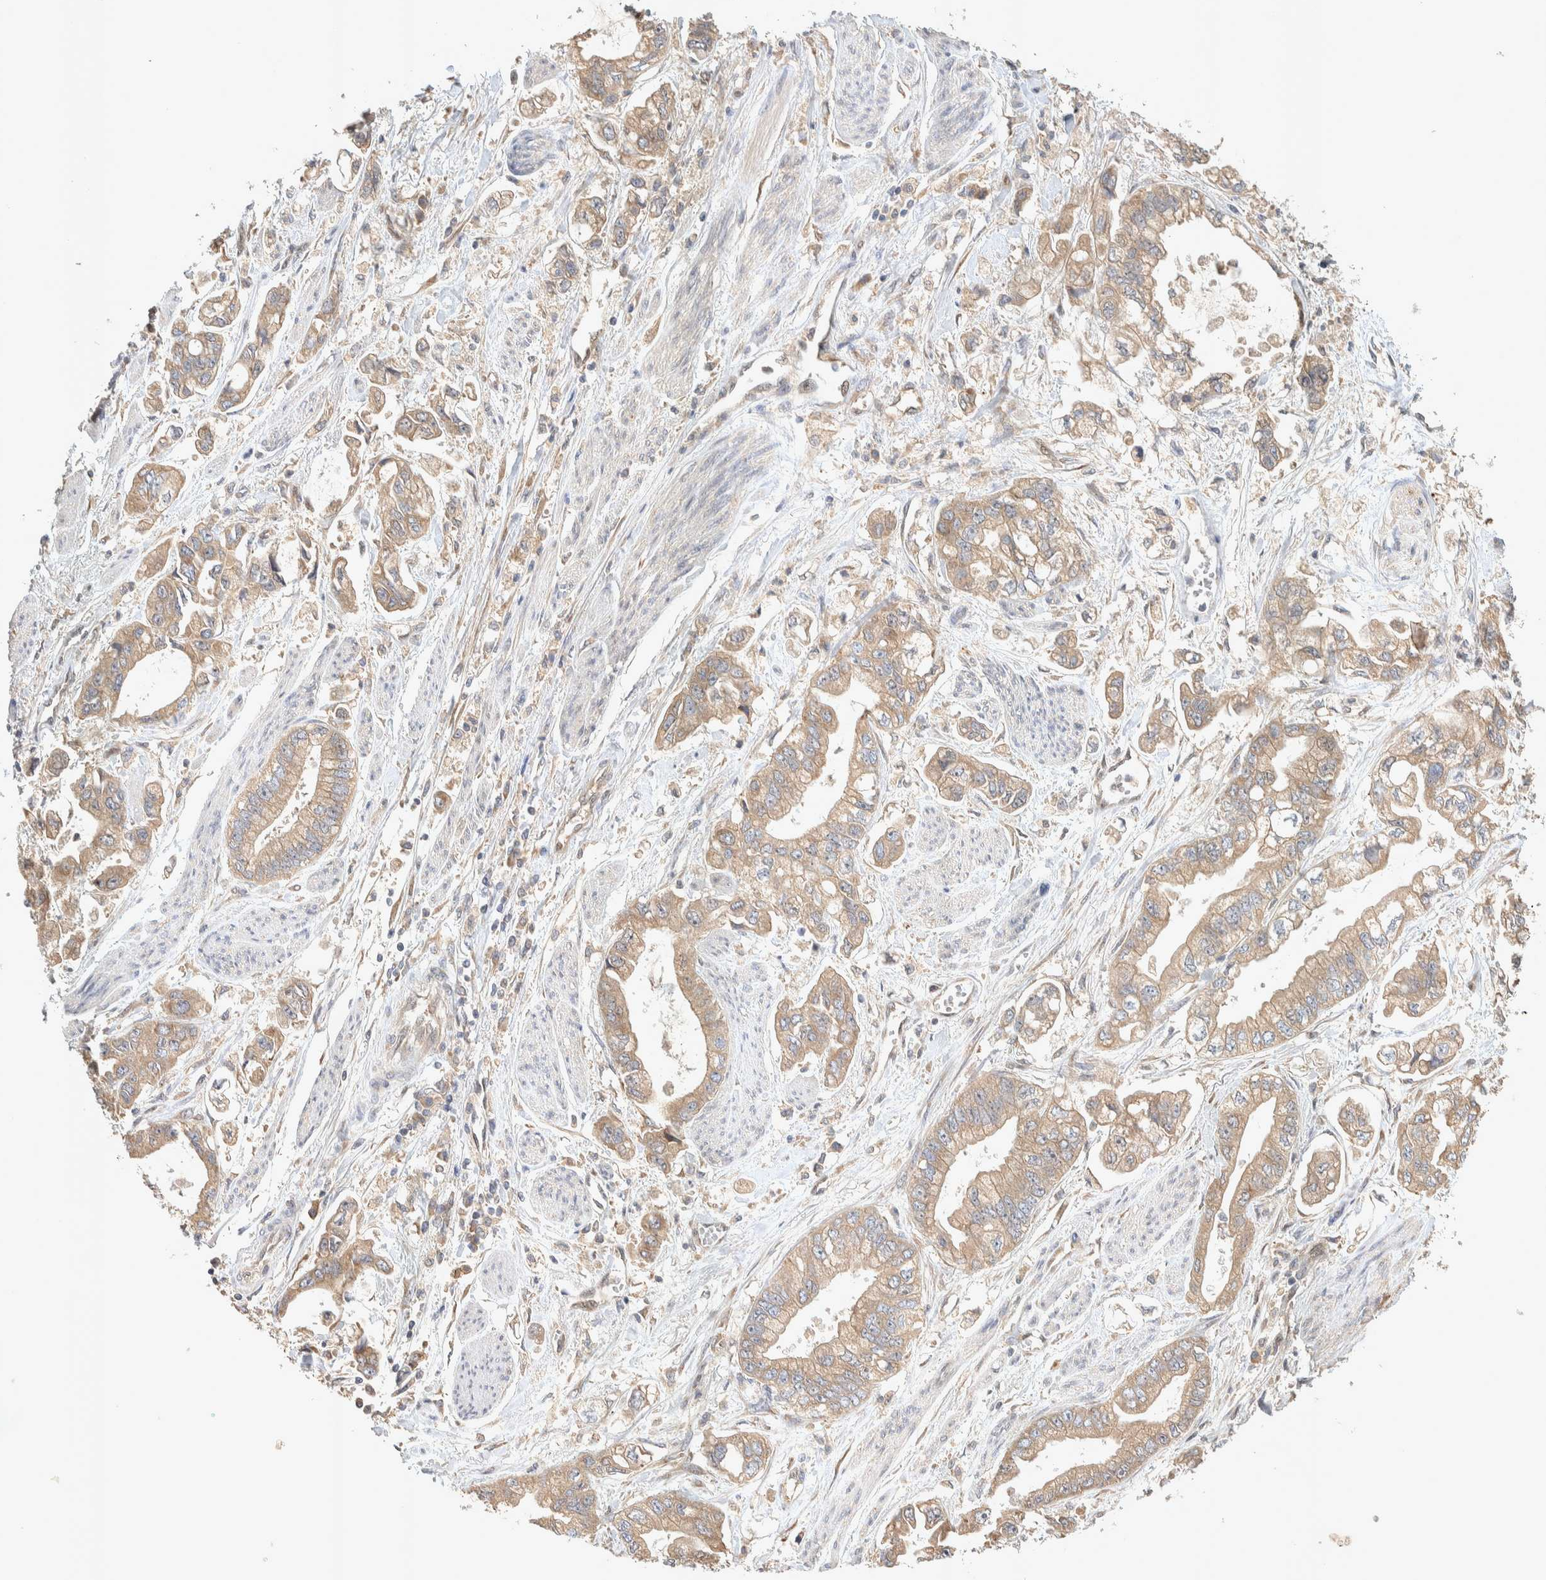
{"staining": {"intensity": "weak", "quantity": ">75%", "location": "cytoplasmic/membranous"}, "tissue": "stomach cancer", "cell_type": "Tumor cells", "image_type": "cancer", "snomed": [{"axis": "morphology", "description": "Normal tissue, NOS"}, {"axis": "morphology", "description": "Adenocarcinoma, NOS"}, {"axis": "topography", "description": "Stomach"}], "caption": "There is low levels of weak cytoplasmic/membranous expression in tumor cells of stomach cancer, as demonstrated by immunohistochemical staining (brown color).", "gene": "PXK", "patient": {"sex": "male", "age": 62}}